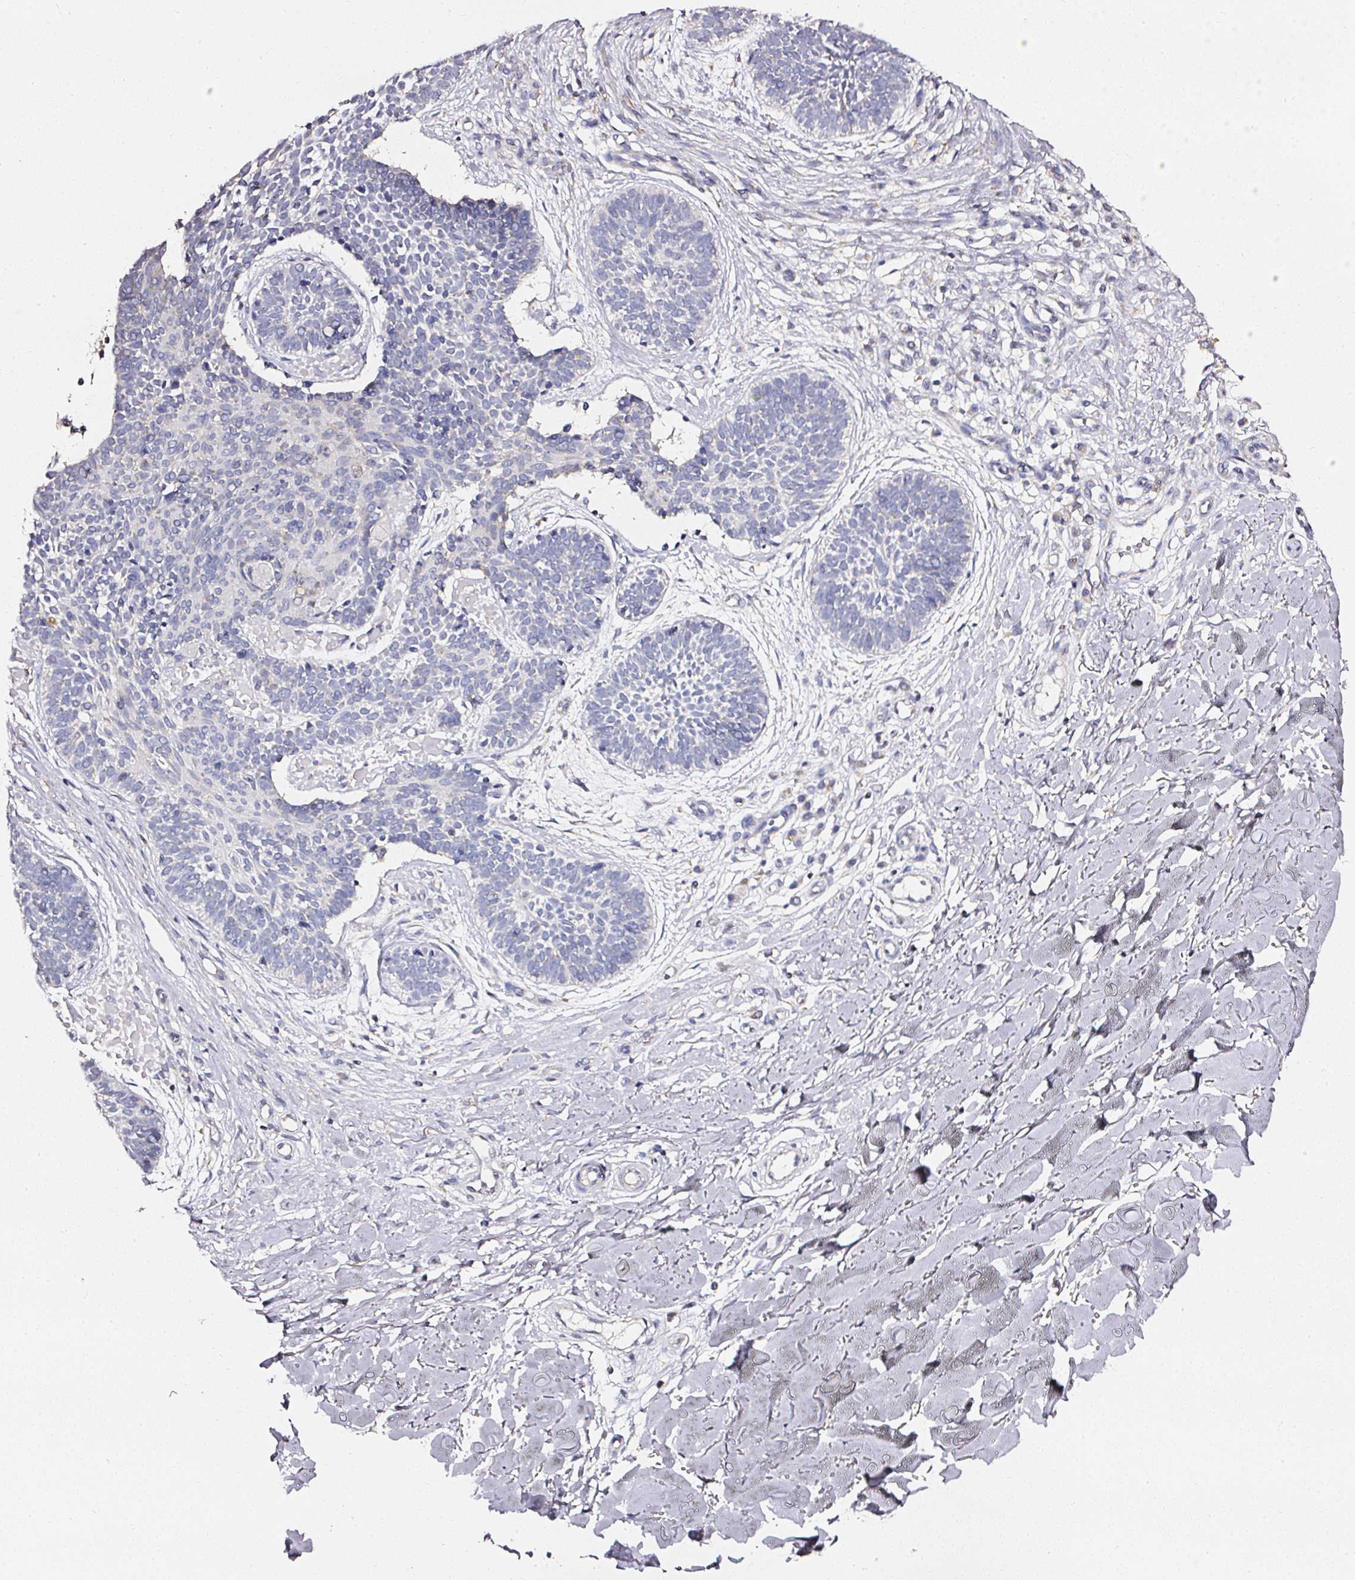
{"staining": {"intensity": "negative", "quantity": "none", "location": "none"}, "tissue": "skin cancer", "cell_type": "Tumor cells", "image_type": "cancer", "snomed": [{"axis": "morphology", "description": "Basal cell carcinoma"}, {"axis": "topography", "description": "Skin"}], "caption": "Immunohistochemistry histopathology image of neoplastic tissue: human basal cell carcinoma (skin) stained with DAB displays no significant protein staining in tumor cells.", "gene": "NTRK1", "patient": {"sex": "male", "age": 49}}